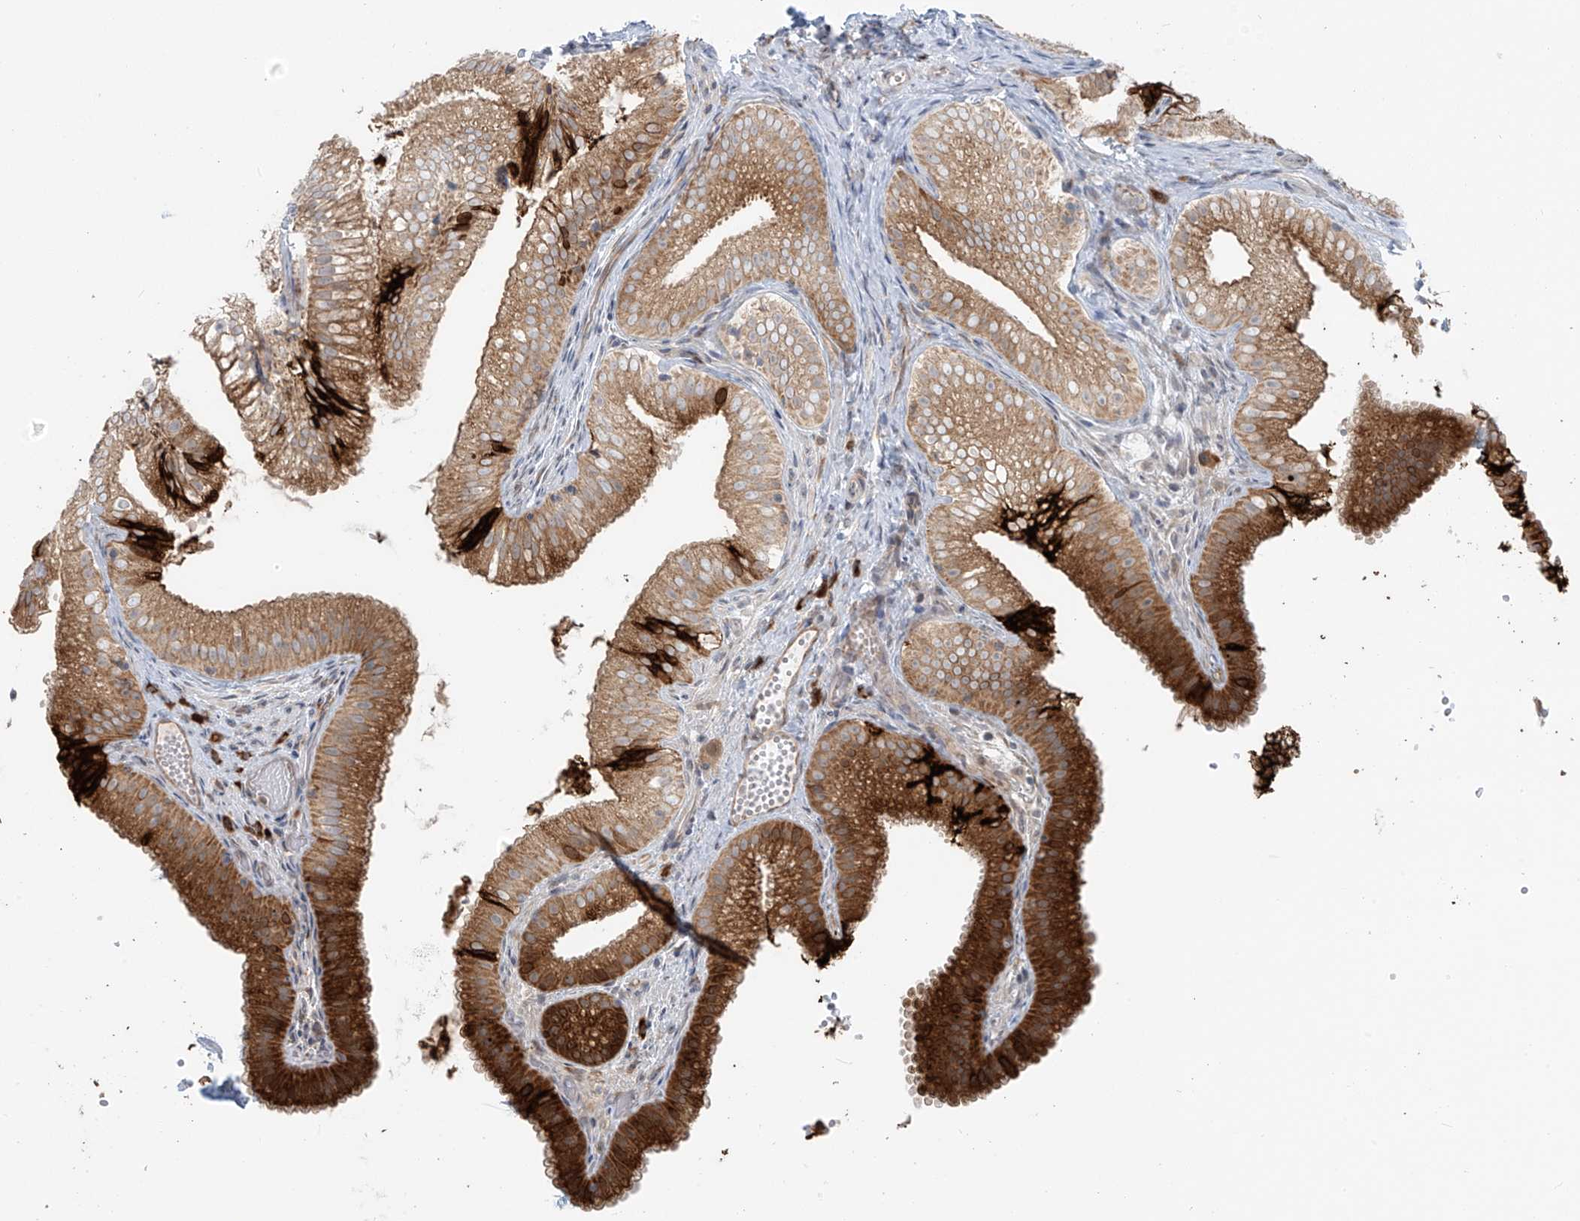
{"staining": {"intensity": "strong", "quantity": ">75%", "location": "cytoplasmic/membranous"}, "tissue": "gallbladder", "cell_type": "Glandular cells", "image_type": "normal", "snomed": [{"axis": "morphology", "description": "Normal tissue, NOS"}, {"axis": "topography", "description": "Gallbladder"}], "caption": "Gallbladder stained for a protein reveals strong cytoplasmic/membranous positivity in glandular cells. Immunohistochemistry stains the protein in brown and the nuclei are stained blue.", "gene": "KATNIP", "patient": {"sex": "female", "age": 30}}